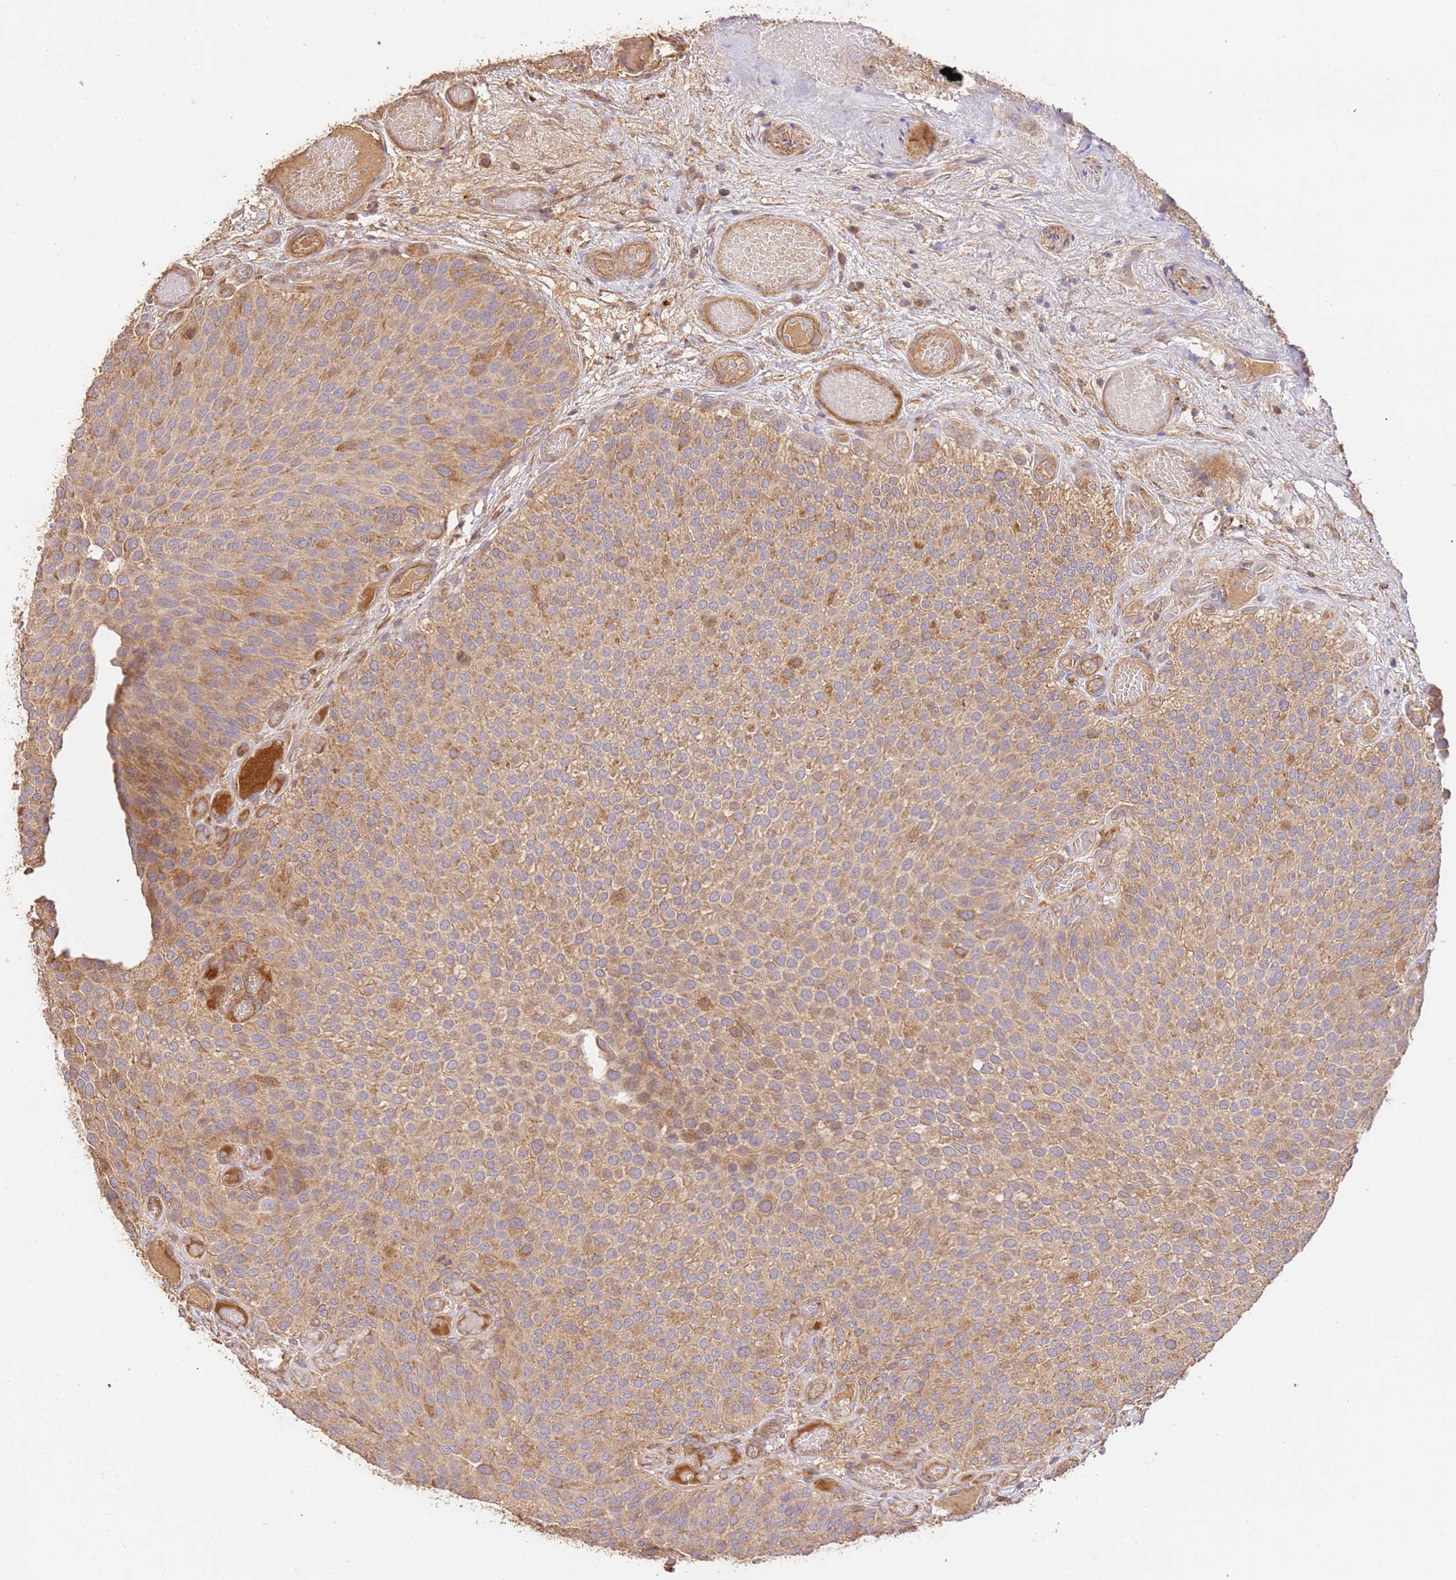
{"staining": {"intensity": "moderate", "quantity": ">75%", "location": "cytoplasmic/membranous"}, "tissue": "urothelial cancer", "cell_type": "Tumor cells", "image_type": "cancer", "snomed": [{"axis": "morphology", "description": "Urothelial carcinoma, Low grade"}, {"axis": "topography", "description": "Urinary bladder"}], "caption": "Immunohistochemical staining of human urothelial carcinoma (low-grade) demonstrates medium levels of moderate cytoplasmic/membranous expression in about >75% of tumor cells.", "gene": "CEP55", "patient": {"sex": "male", "age": 89}}